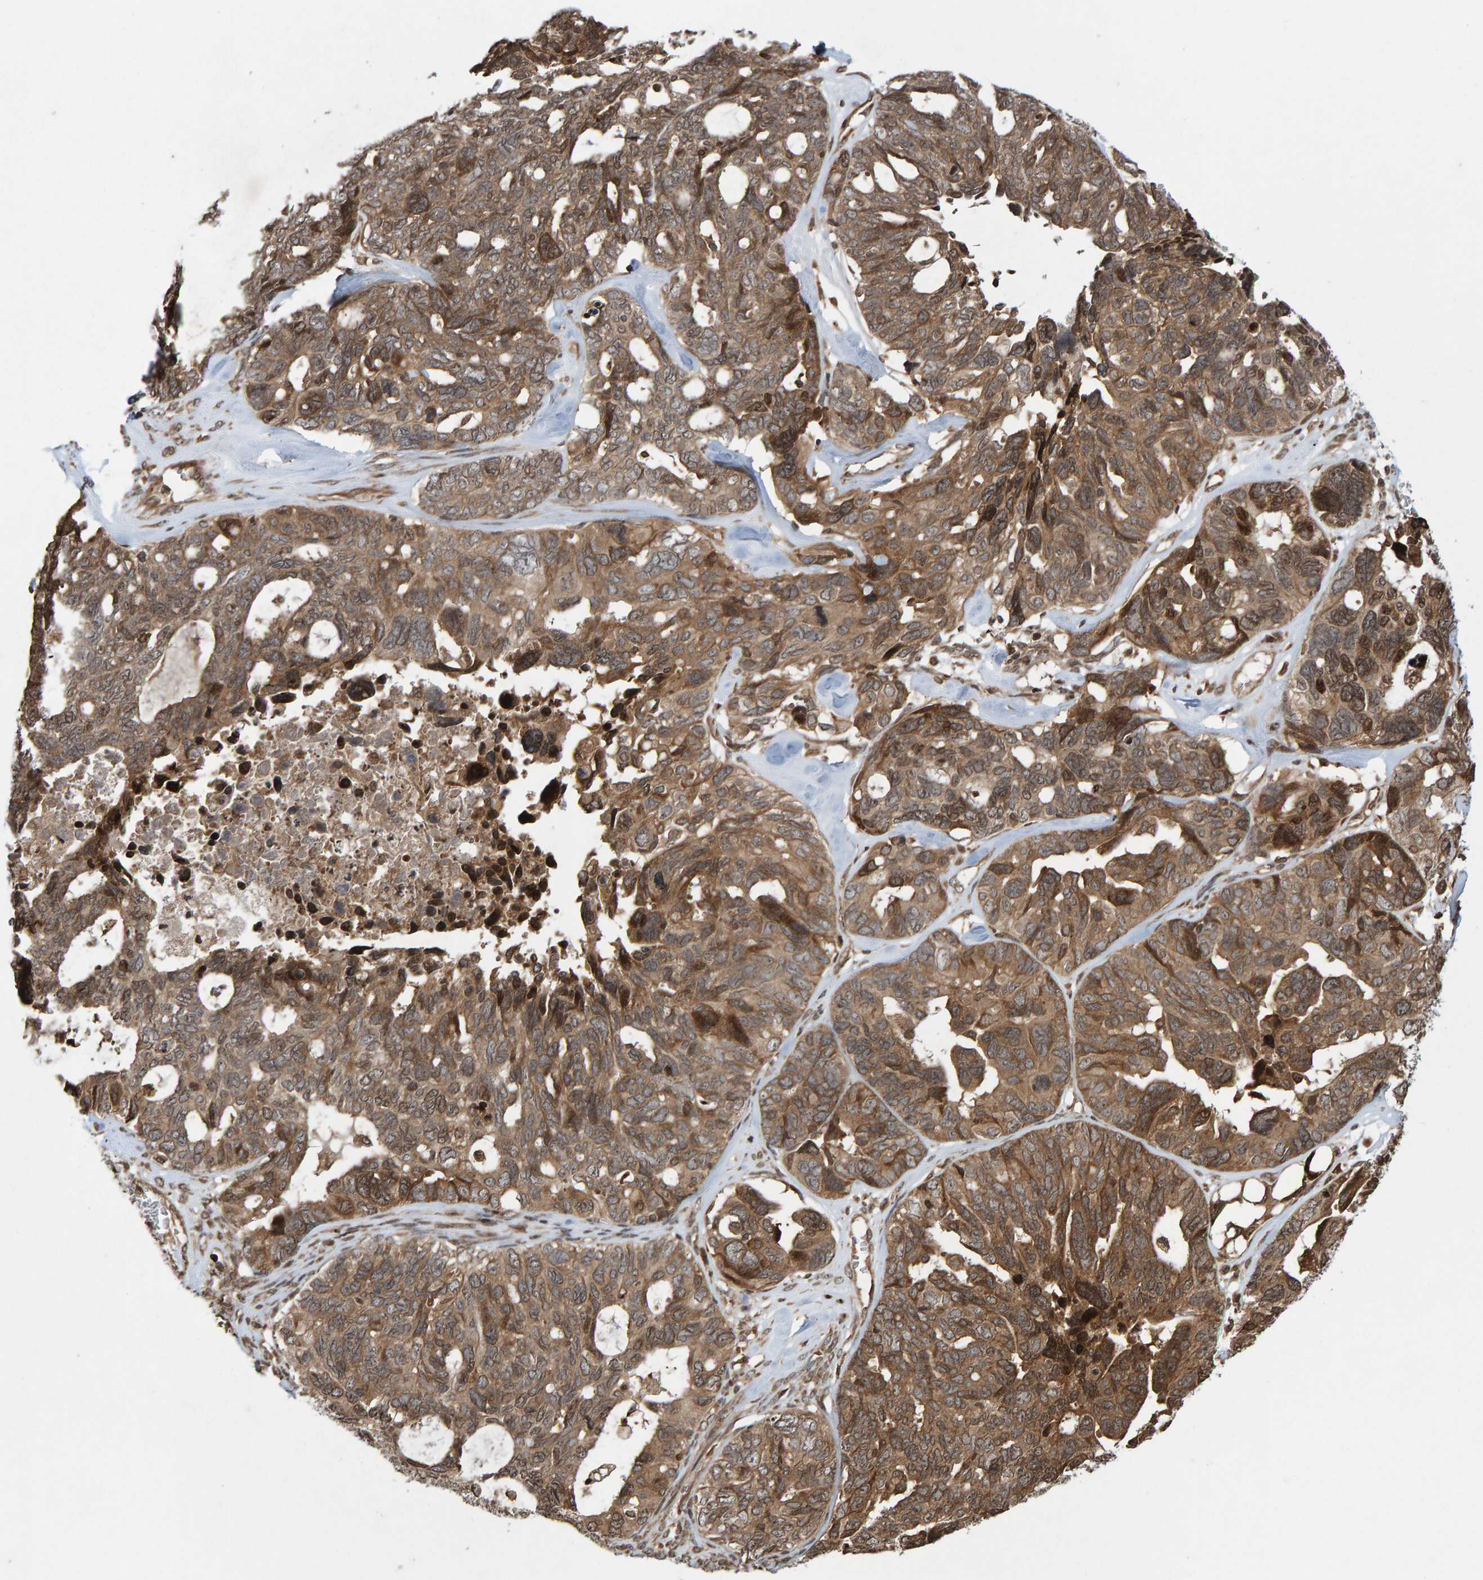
{"staining": {"intensity": "moderate", "quantity": ">75%", "location": "cytoplasmic/membranous"}, "tissue": "ovarian cancer", "cell_type": "Tumor cells", "image_type": "cancer", "snomed": [{"axis": "morphology", "description": "Cystadenocarcinoma, serous, NOS"}, {"axis": "topography", "description": "Ovary"}], "caption": "A brown stain highlights moderate cytoplasmic/membranous expression of a protein in serous cystadenocarcinoma (ovarian) tumor cells.", "gene": "GAB2", "patient": {"sex": "female", "age": 79}}